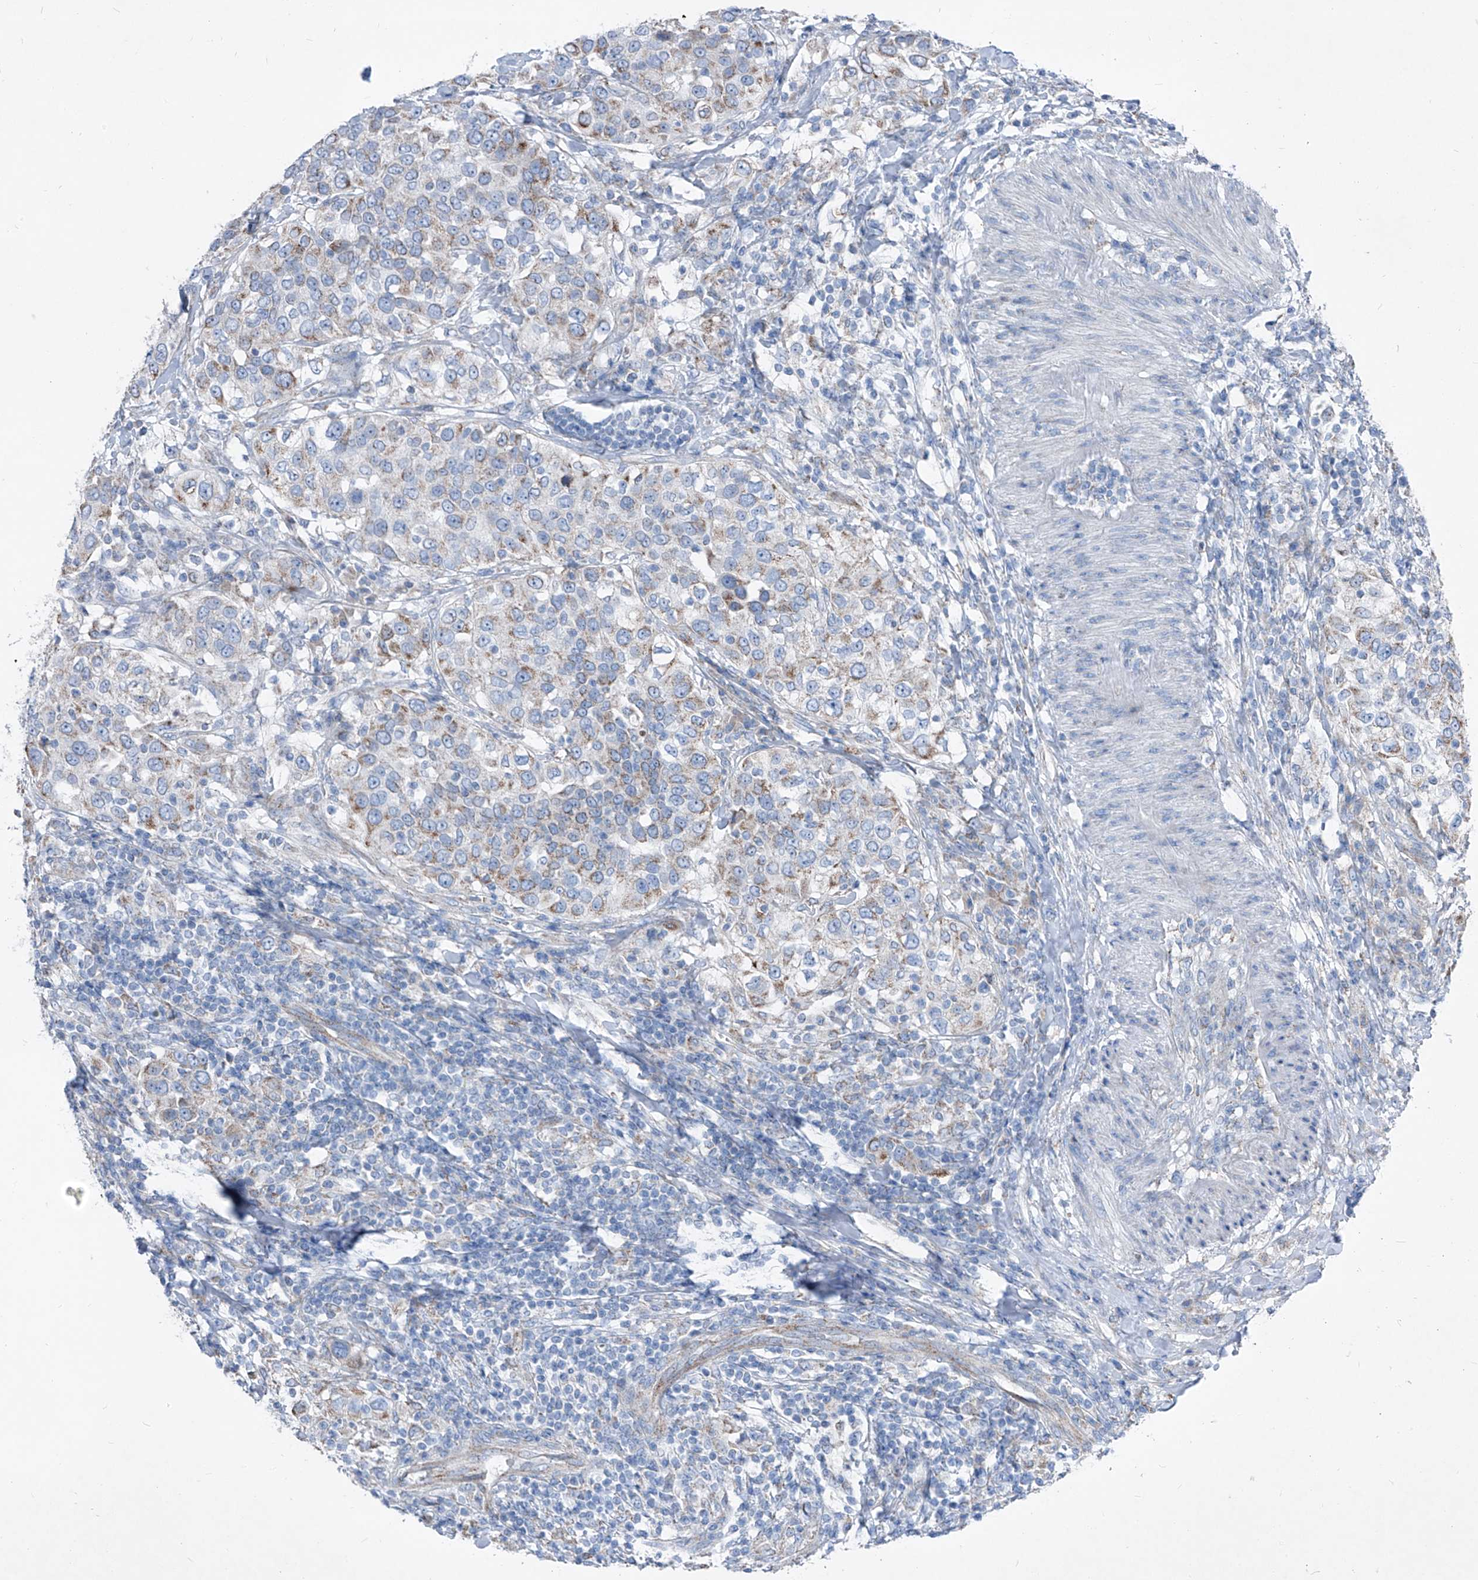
{"staining": {"intensity": "weak", "quantity": "25%-75%", "location": "cytoplasmic/membranous"}, "tissue": "urothelial cancer", "cell_type": "Tumor cells", "image_type": "cancer", "snomed": [{"axis": "morphology", "description": "Urothelial carcinoma, High grade"}, {"axis": "topography", "description": "Urinary bladder"}], "caption": "Immunohistochemical staining of urothelial cancer exhibits low levels of weak cytoplasmic/membranous protein staining in about 25%-75% of tumor cells. (Stains: DAB in brown, nuclei in blue, Microscopy: brightfield microscopy at high magnification).", "gene": "AGPS", "patient": {"sex": "female", "age": 80}}